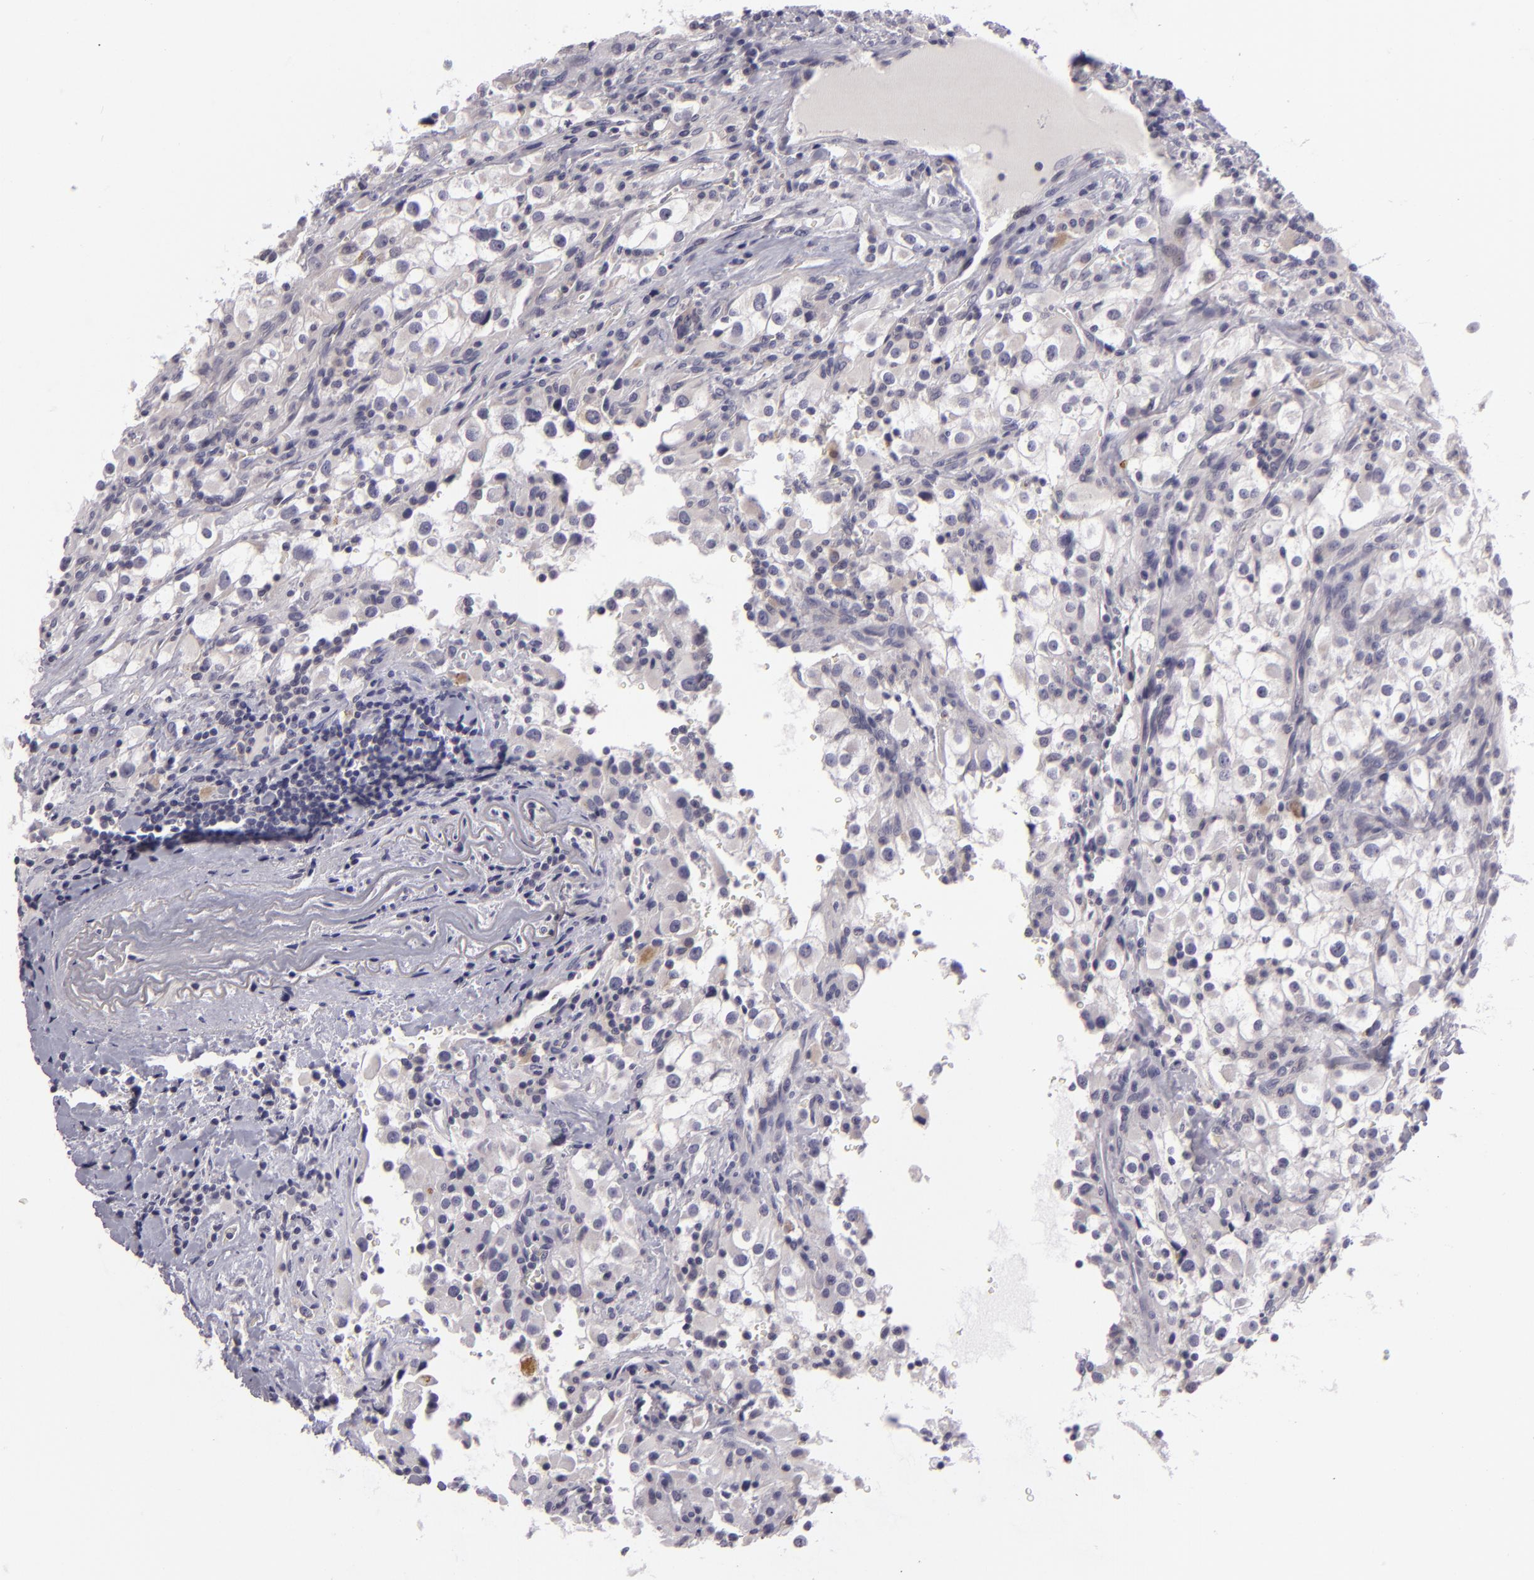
{"staining": {"intensity": "negative", "quantity": "none", "location": "none"}, "tissue": "renal cancer", "cell_type": "Tumor cells", "image_type": "cancer", "snomed": [{"axis": "morphology", "description": "Adenocarcinoma, NOS"}, {"axis": "topography", "description": "Kidney"}], "caption": "Micrograph shows no protein staining in tumor cells of renal adenocarcinoma tissue.", "gene": "EGFL6", "patient": {"sex": "female", "age": 52}}